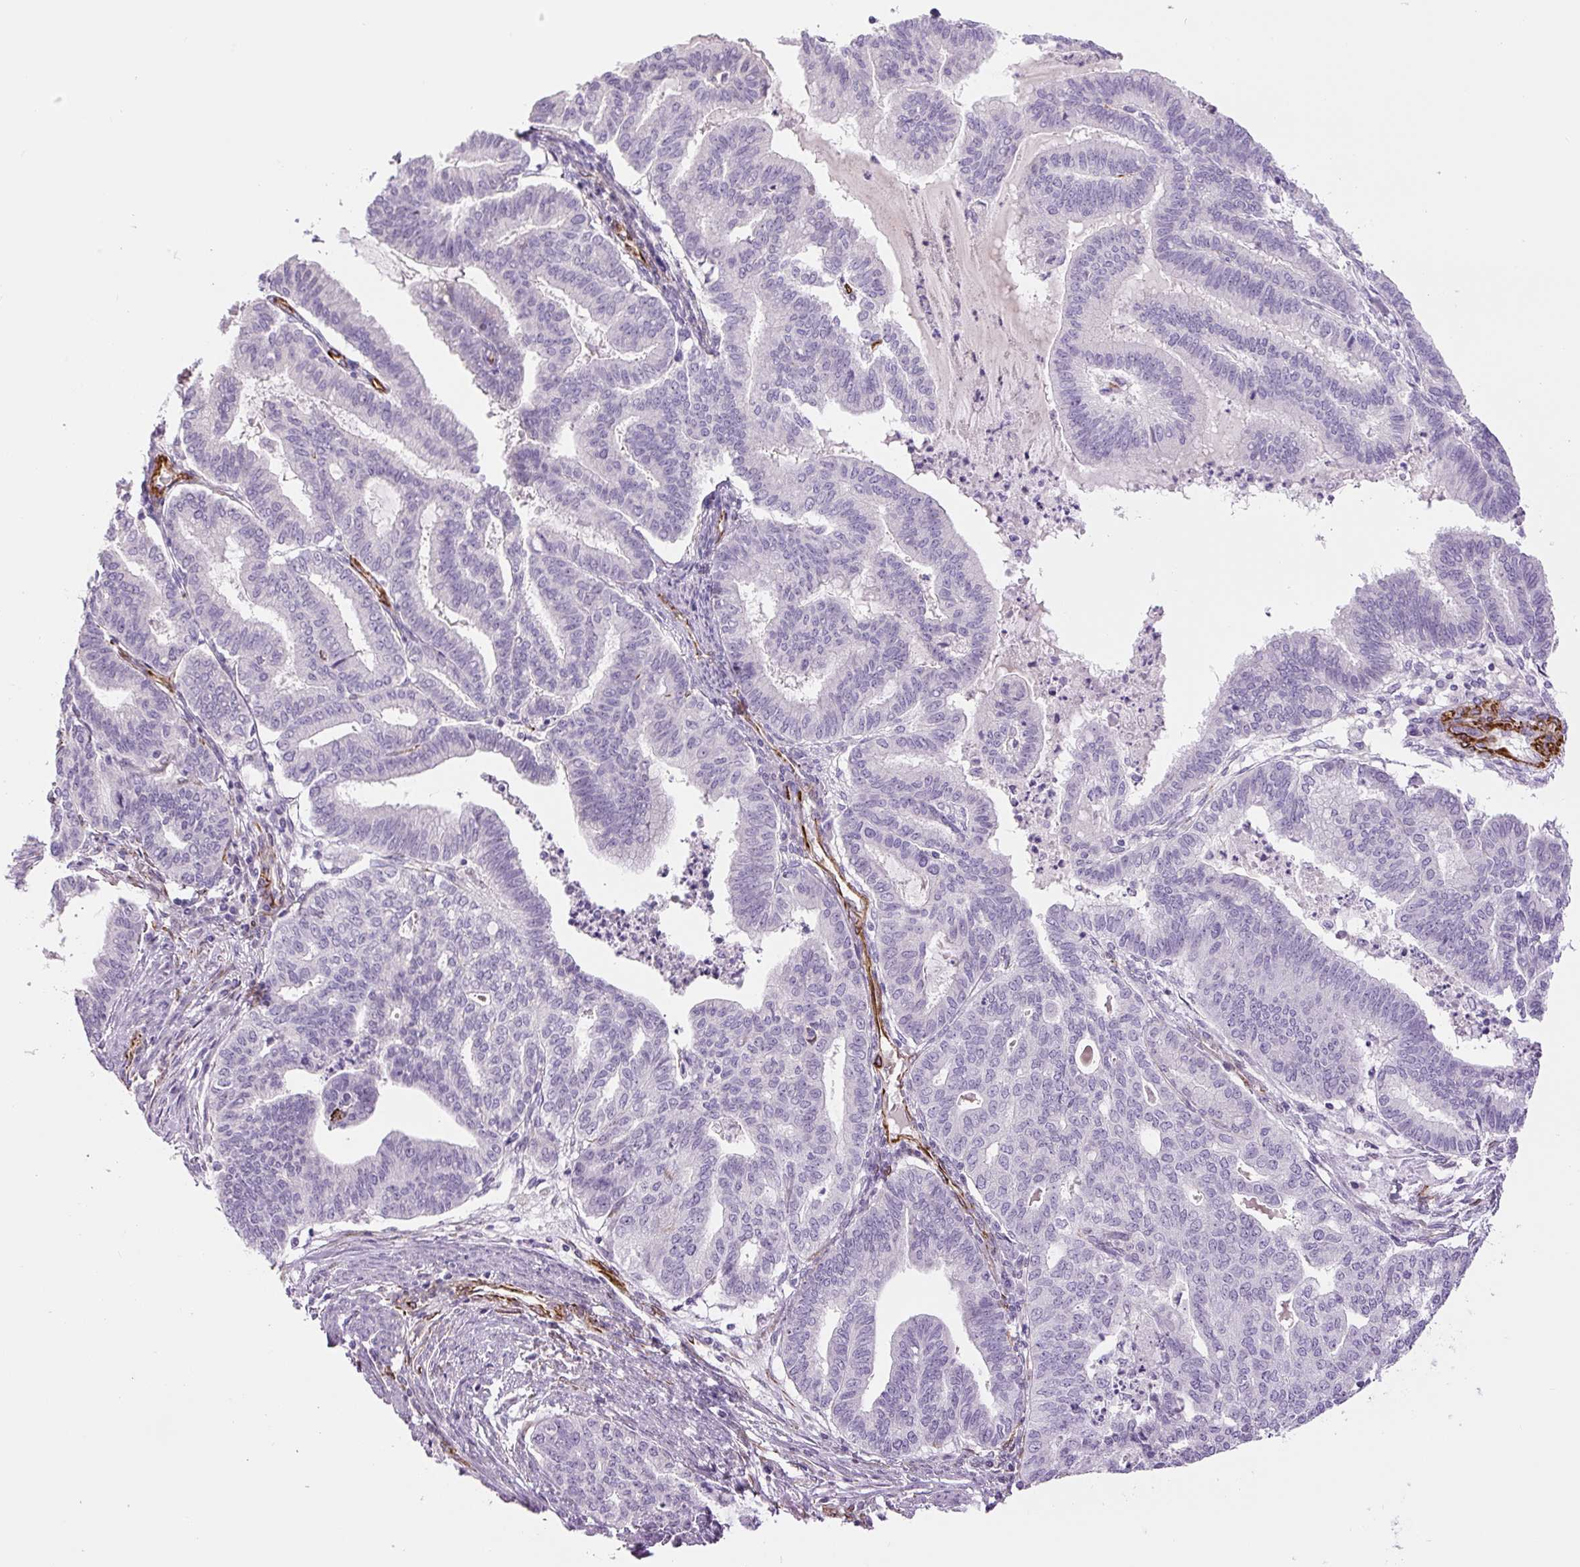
{"staining": {"intensity": "negative", "quantity": "none", "location": "none"}, "tissue": "endometrial cancer", "cell_type": "Tumor cells", "image_type": "cancer", "snomed": [{"axis": "morphology", "description": "Adenocarcinoma, NOS"}, {"axis": "topography", "description": "Endometrium"}], "caption": "A histopathology image of human endometrial adenocarcinoma is negative for staining in tumor cells.", "gene": "NES", "patient": {"sex": "female", "age": 79}}